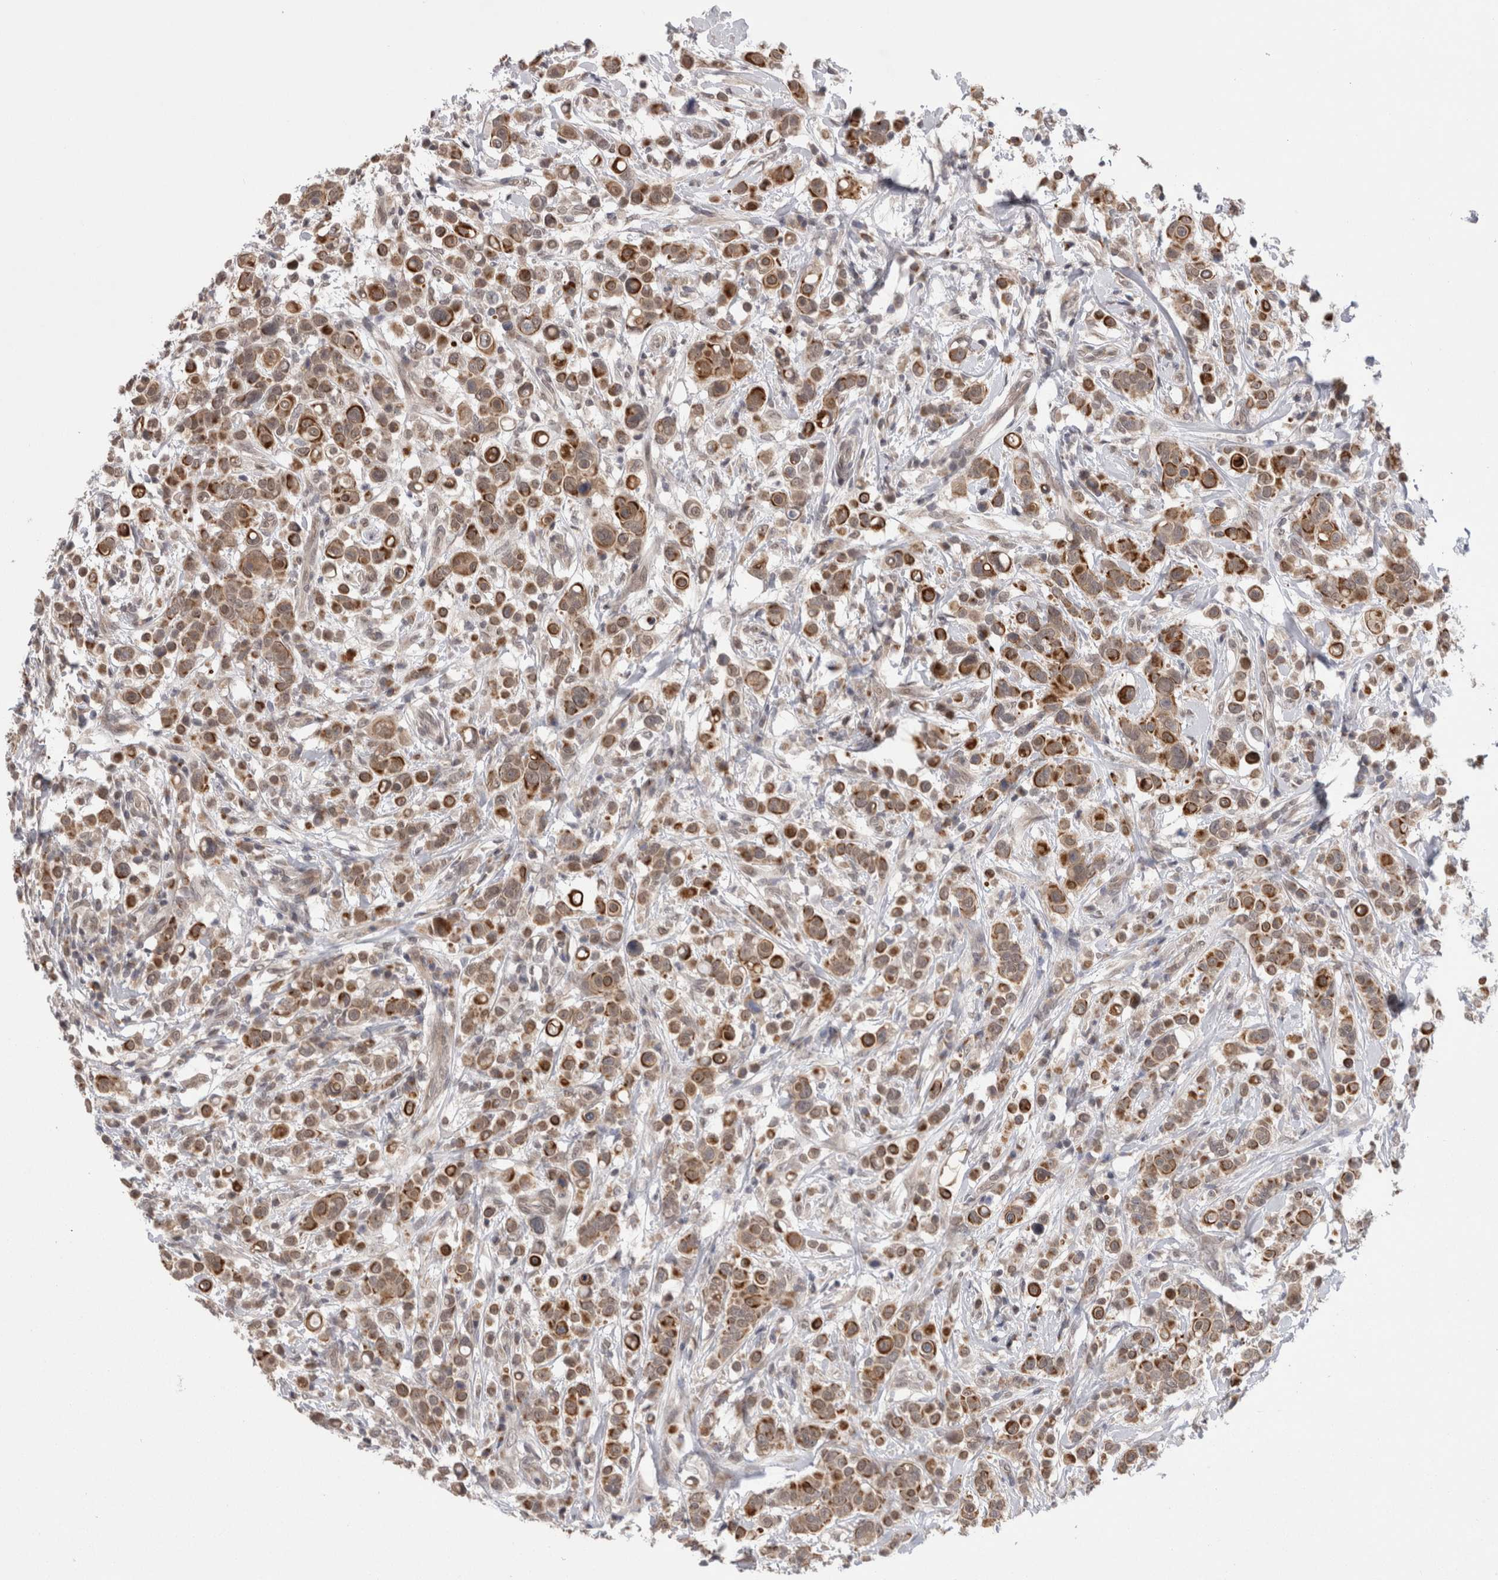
{"staining": {"intensity": "moderate", "quantity": ">75%", "location": "cytoplasmic/membranous"}, "tissue": "breast cancer", "cell_type": "Tumor cells", "image_type": "cancer", "snomed": [{"axis": "morphology", "description": "Duct carcinoma"}, {"axis": "topography", "description": "Breast"}], "caption": "There is medium levels of moderate cytoplasmic/membranous expression in tumor cells of intraductal carcinoma (breast), as demonstrated by immunohistochemical staining (brown color).", "gene": "ZNF341", "patient": {"sex": "female", "age": 27}}